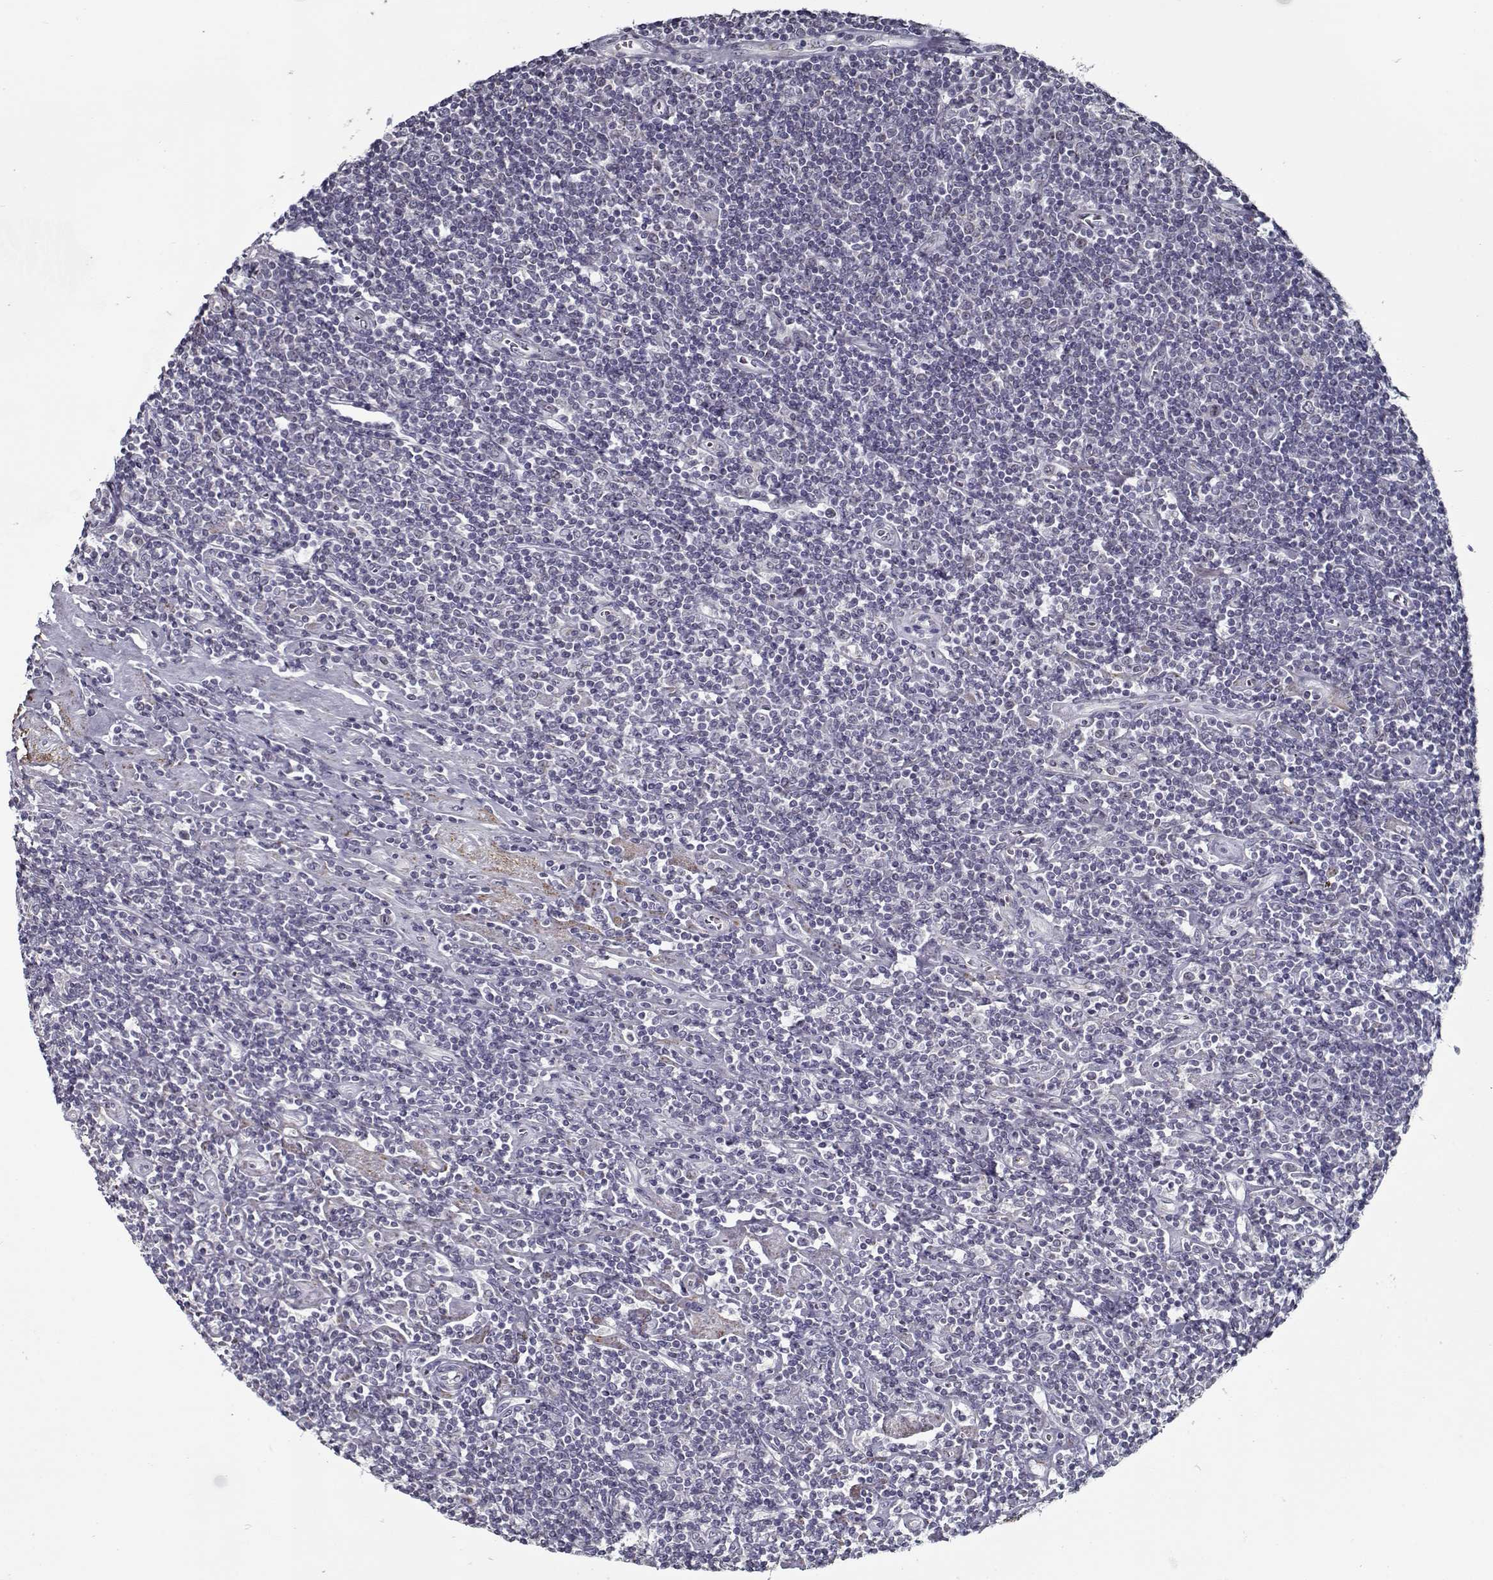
{"staining": {"intensity": "negative", "quantity": "none", "location": "none"}, "tissue": "lymphoma", "cell_type": "Tumor cells", "image_type": "cancer", "snomed": [{"axis": "morphology", "description": "Hodgkin's disease, NOS"}, {"axis": "topography", "description": "Lymph node"}], "caption": "IHC histopathology image of neoplastic tissue: Hodgkin's disease stained with DAB demonstrates no significant protein positivity in tumor cells. Nuclei are stained in blue.", "gene": "SEC16B", "patient": {"sex": "male", "age": 40}}